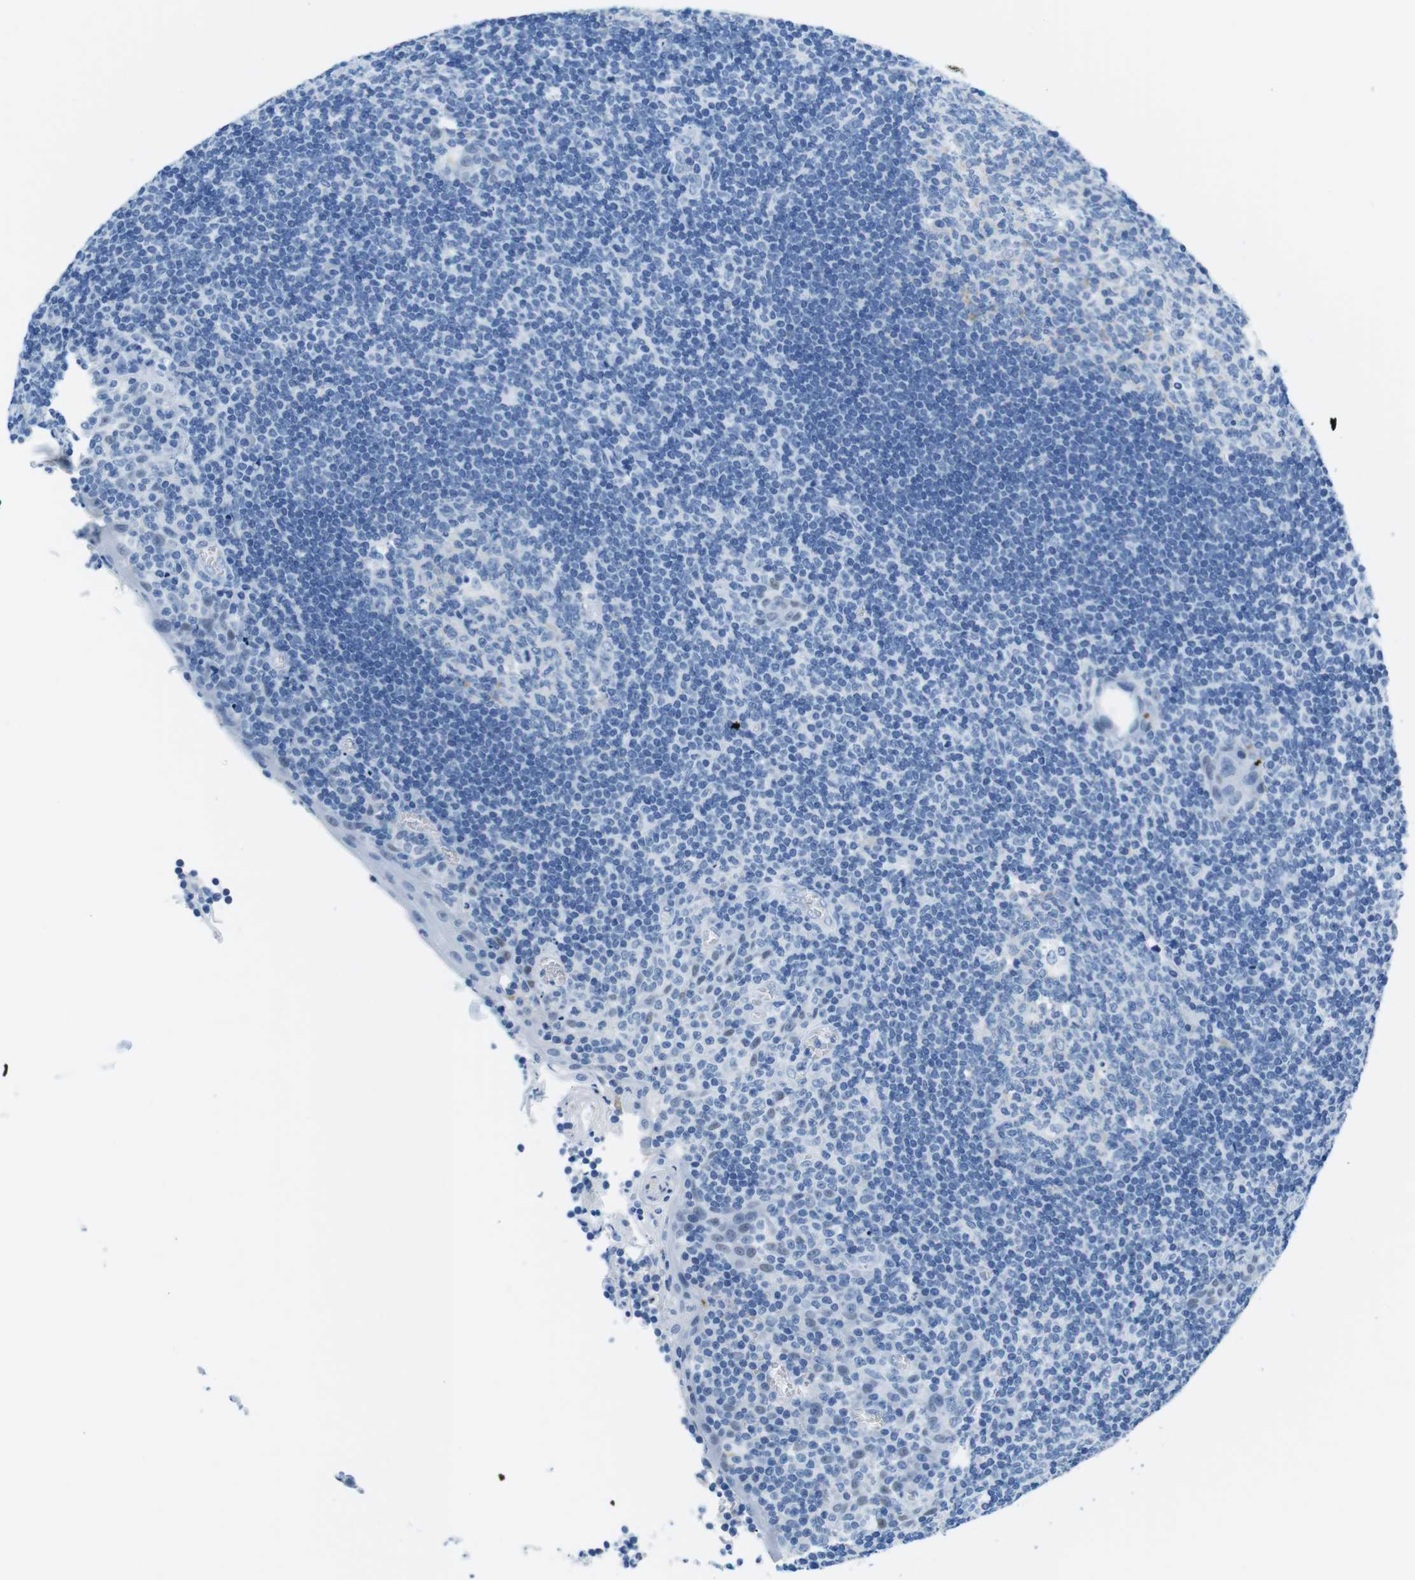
{"staining": {"intensity": "negative", "quantity": "none", "location": "none"}, "tissue": "tonsil", "cell_type": "Germinal center cells", "image_type": "normal", "snomed": [{"axis": "morphology", "description": "Normal tissue, NOS"}, {"axis": "topography", "description": "Tonsil"}], "caption": "Immunohistochemistry histopathology image of unremarkable tonsil: human tonsil stained with DAB exhibits no significant protein positivity in germinal center cells.", "gene": "TFAP2C", "patient": {"sex": "male", "age": 37}}